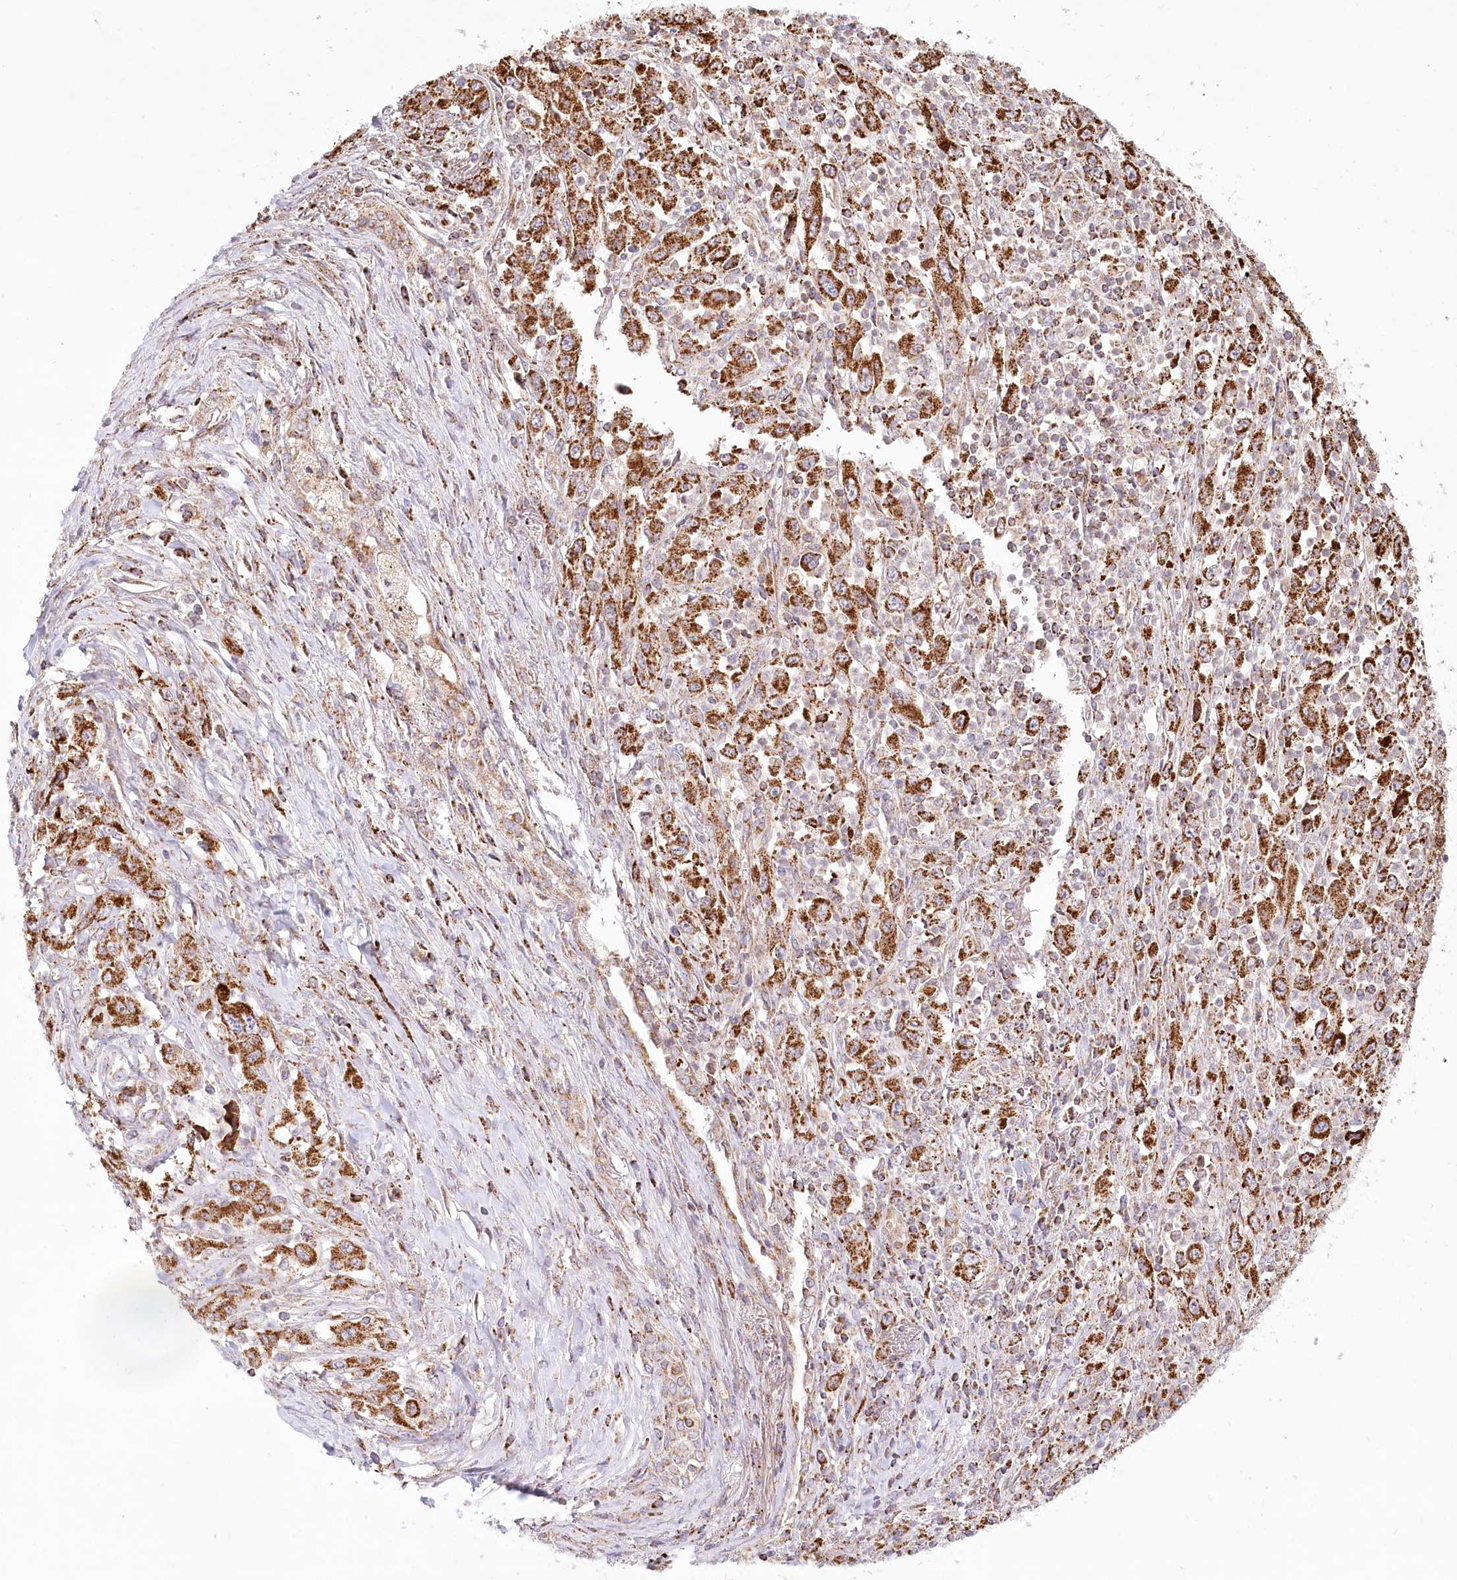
{"staining": {"intensity": "strong", "quantity": ">75%", "location": "cytoplasmic/membranous"}, "tissue": "melanoma", "cell_type": "Tumor cells", "image_type": "cancer", "snomed": [{"axis": "morphology", "description": "Malignant melanoma, Metastatic site"}, {"axis": "topography", "description": "Skin"}], "caption": "A brown stain highlights strong cytoplasmic/membranous positivity of a protein in human malignant melanoma (metastatic site) tumor cells. The protein of interest is shown in brown color, while the nuclei are stained blue.", "gene": "UMPS", "patient": {"sex": "female", "age": 56}}